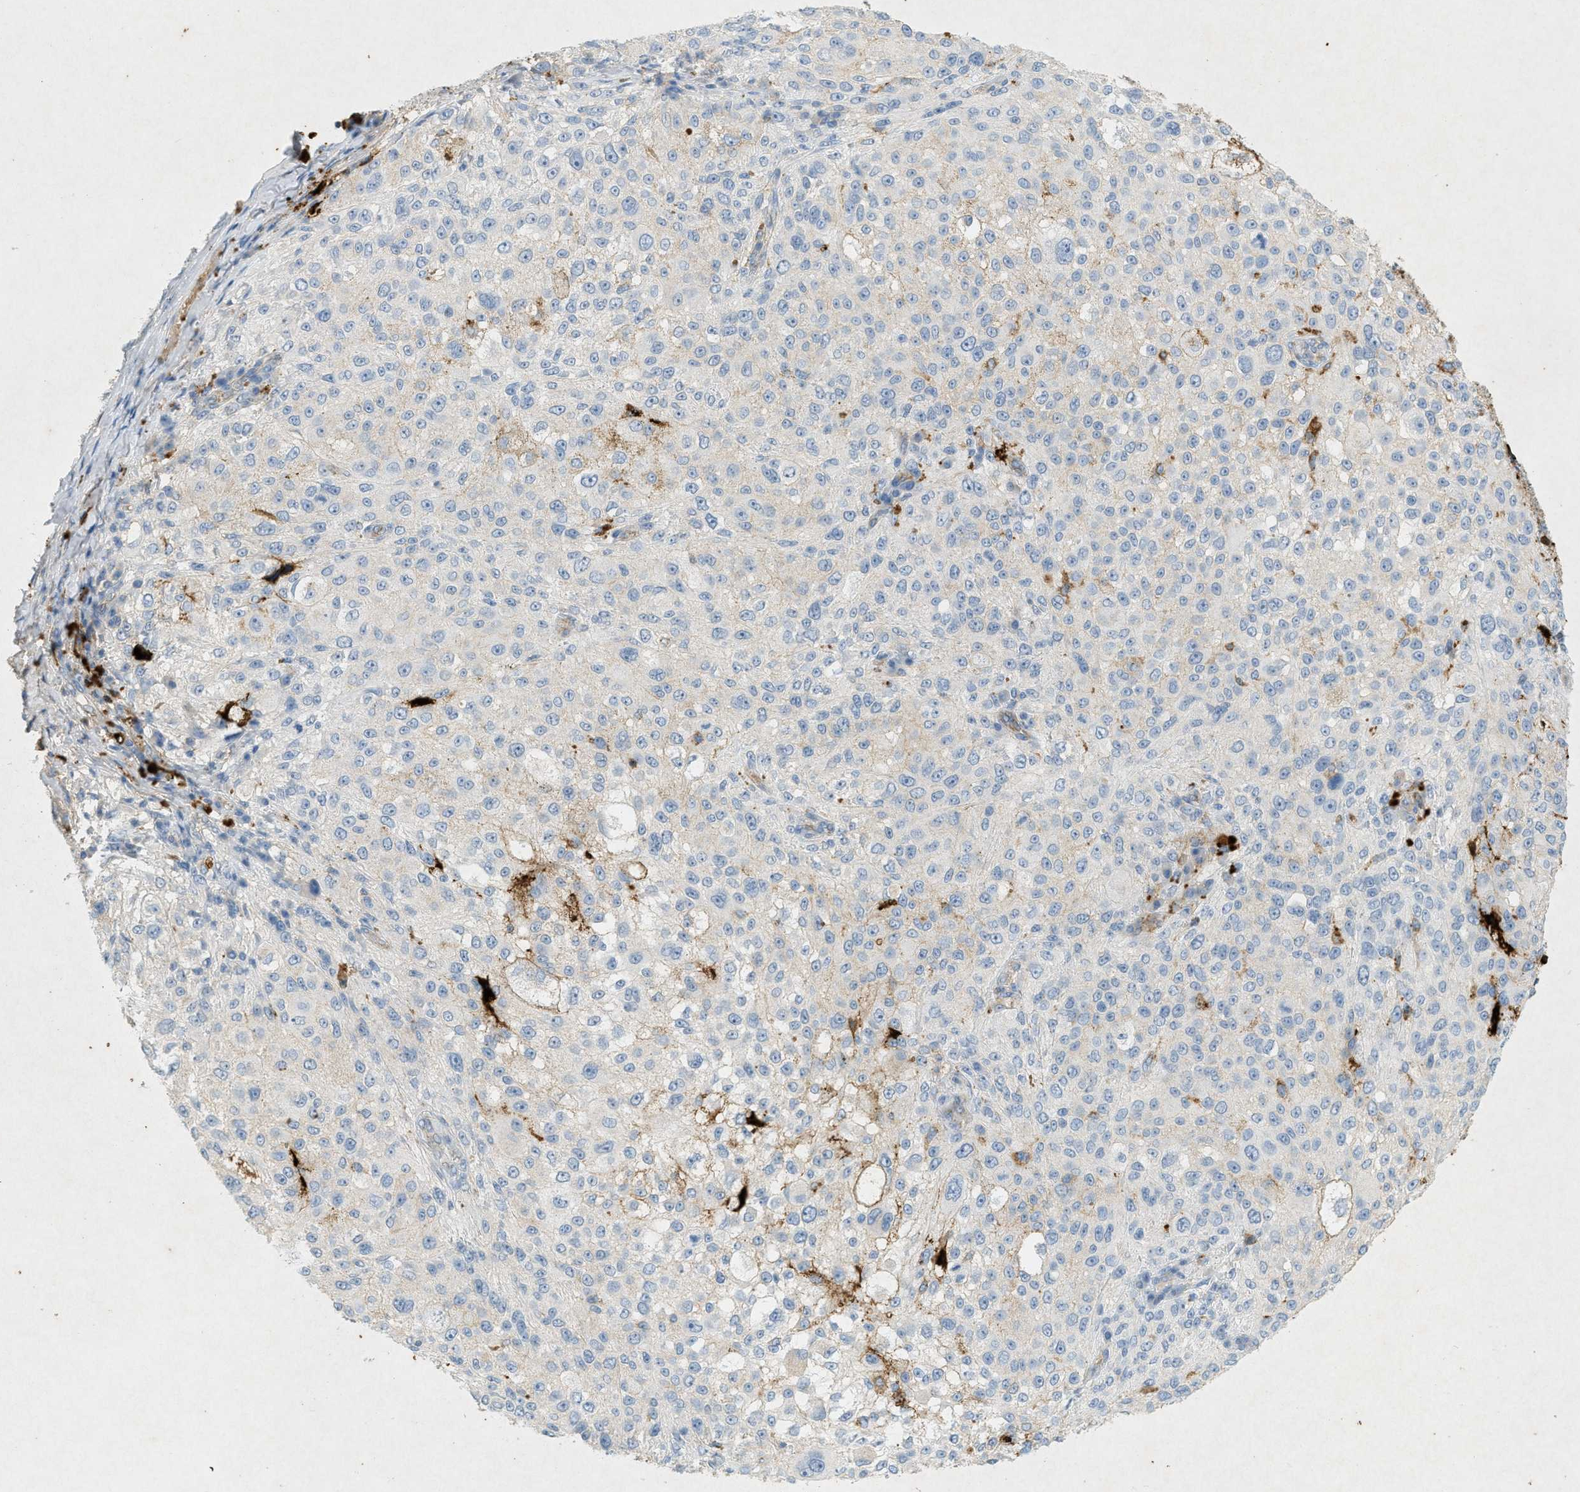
{"staining": {"intensity": "negative", "quantity": "none", "location": "none"}, "tissue": "melanoma", "cell_type": "Tumor cells", "image_type": "cancer", "snomed": [{"axis": "morphology", "description": "Necrosis, NOS"}, {"axis": "morphology", "description": "Malignant melanoma, NOS"}, {"axis": "topography", "description": "Skin"}], "caption": "Tumor cells are negative for brown protein staining in malignant melanoma.", "gene": "F2", "patient": {"sex": "female", "age": 87}}